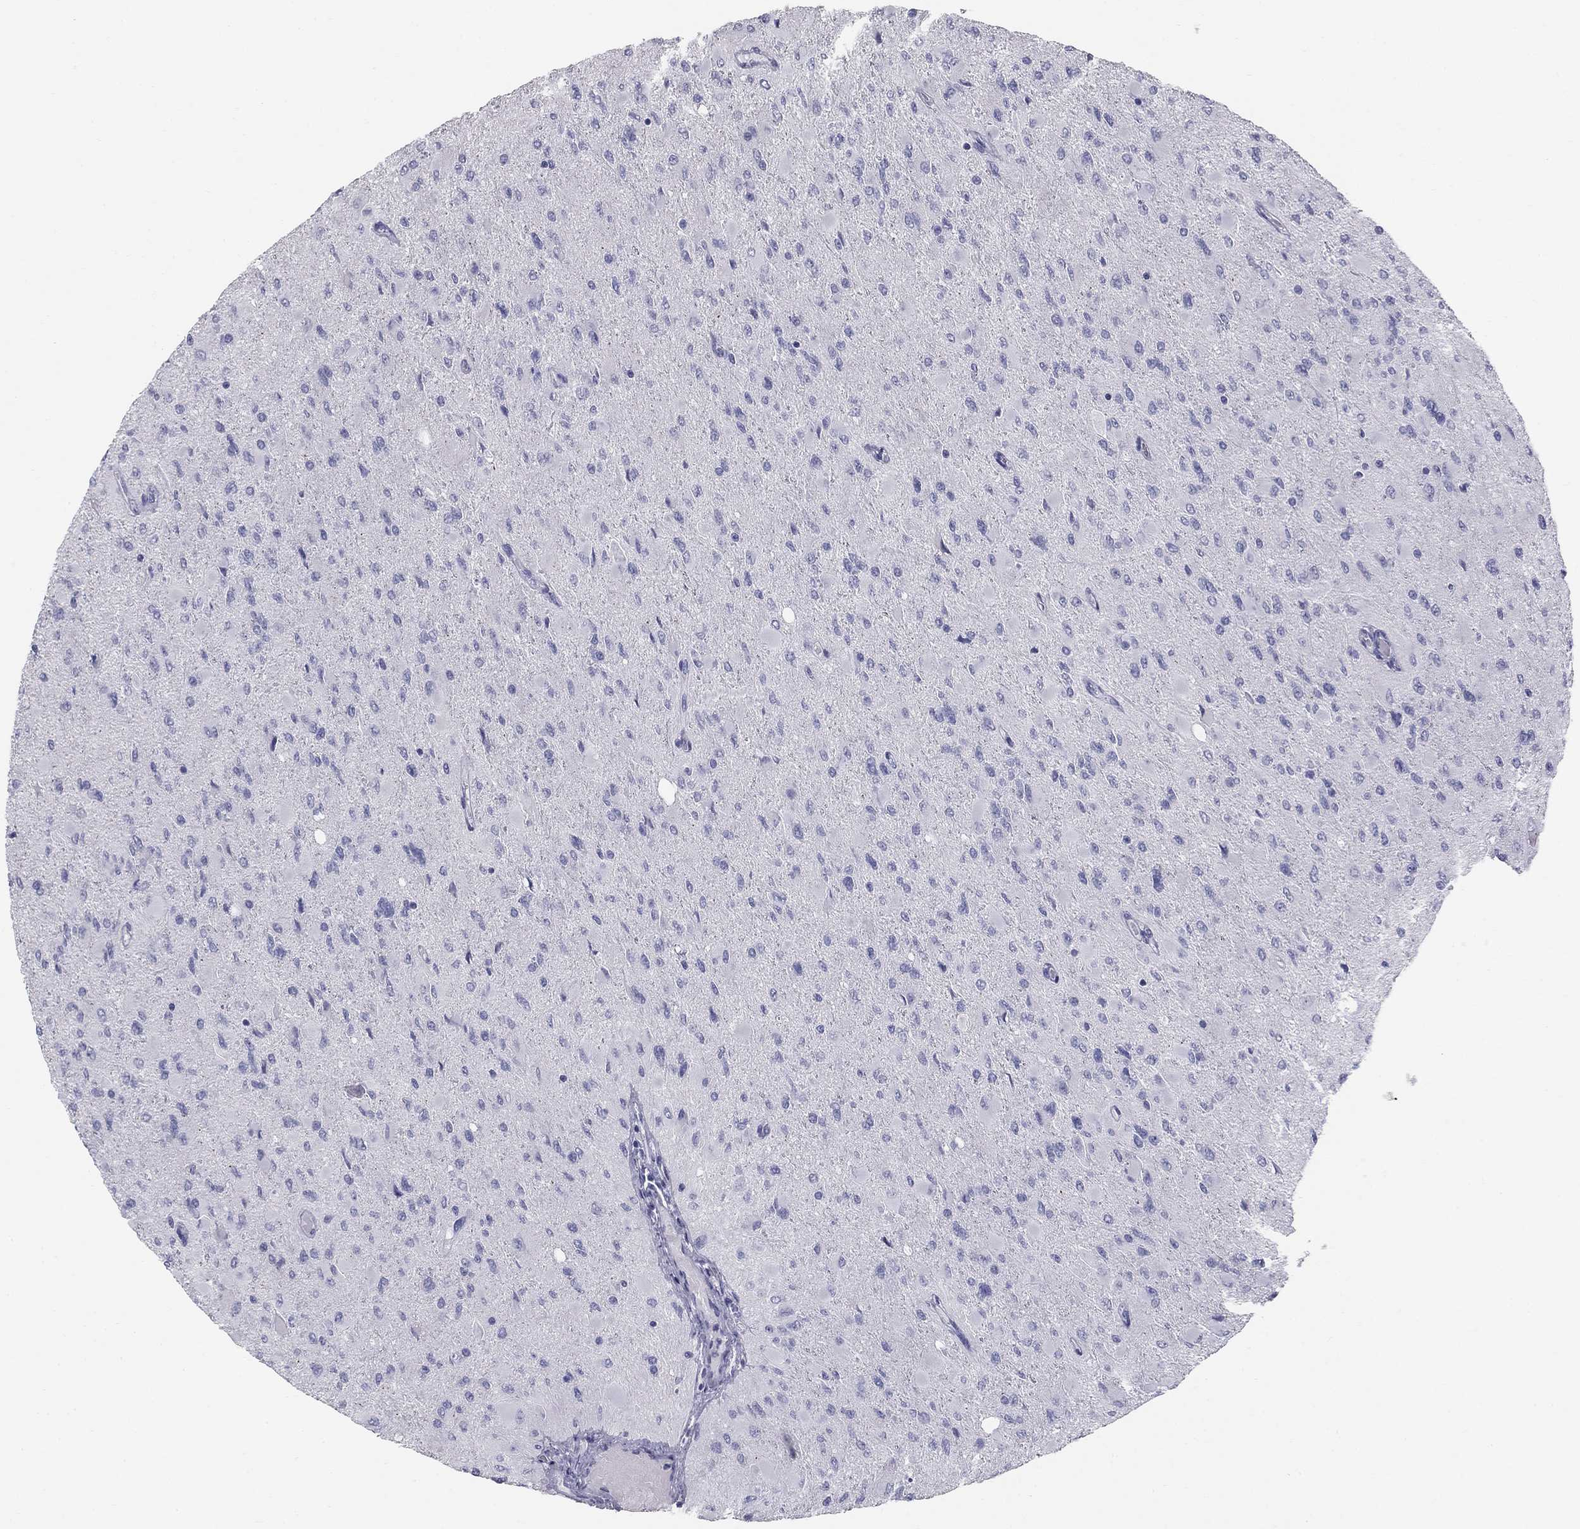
{"staining": {"intensity": "negative", "quantity": "none", "location": "none"}, "tissue": "glioma", "cell_type": "Tumor cells", "image_type": "cancer", "snomed": [{"axis": "morphology", "description": "Glioma, malignant, High grade"}, {"axis": "topography", "description": "Cerebral cortex"}], "caption": "High power microscopy histopathology image of an immunohistochemistry (IHC) micrograph of malignant glioma (high-grade), revealing no significant positivity in tumor cells. (Immunohistochemistry, brightfield microscopy, high magnification).", "gene": "SULT2B1", "patient": {"sex": "female", "age": 36}}